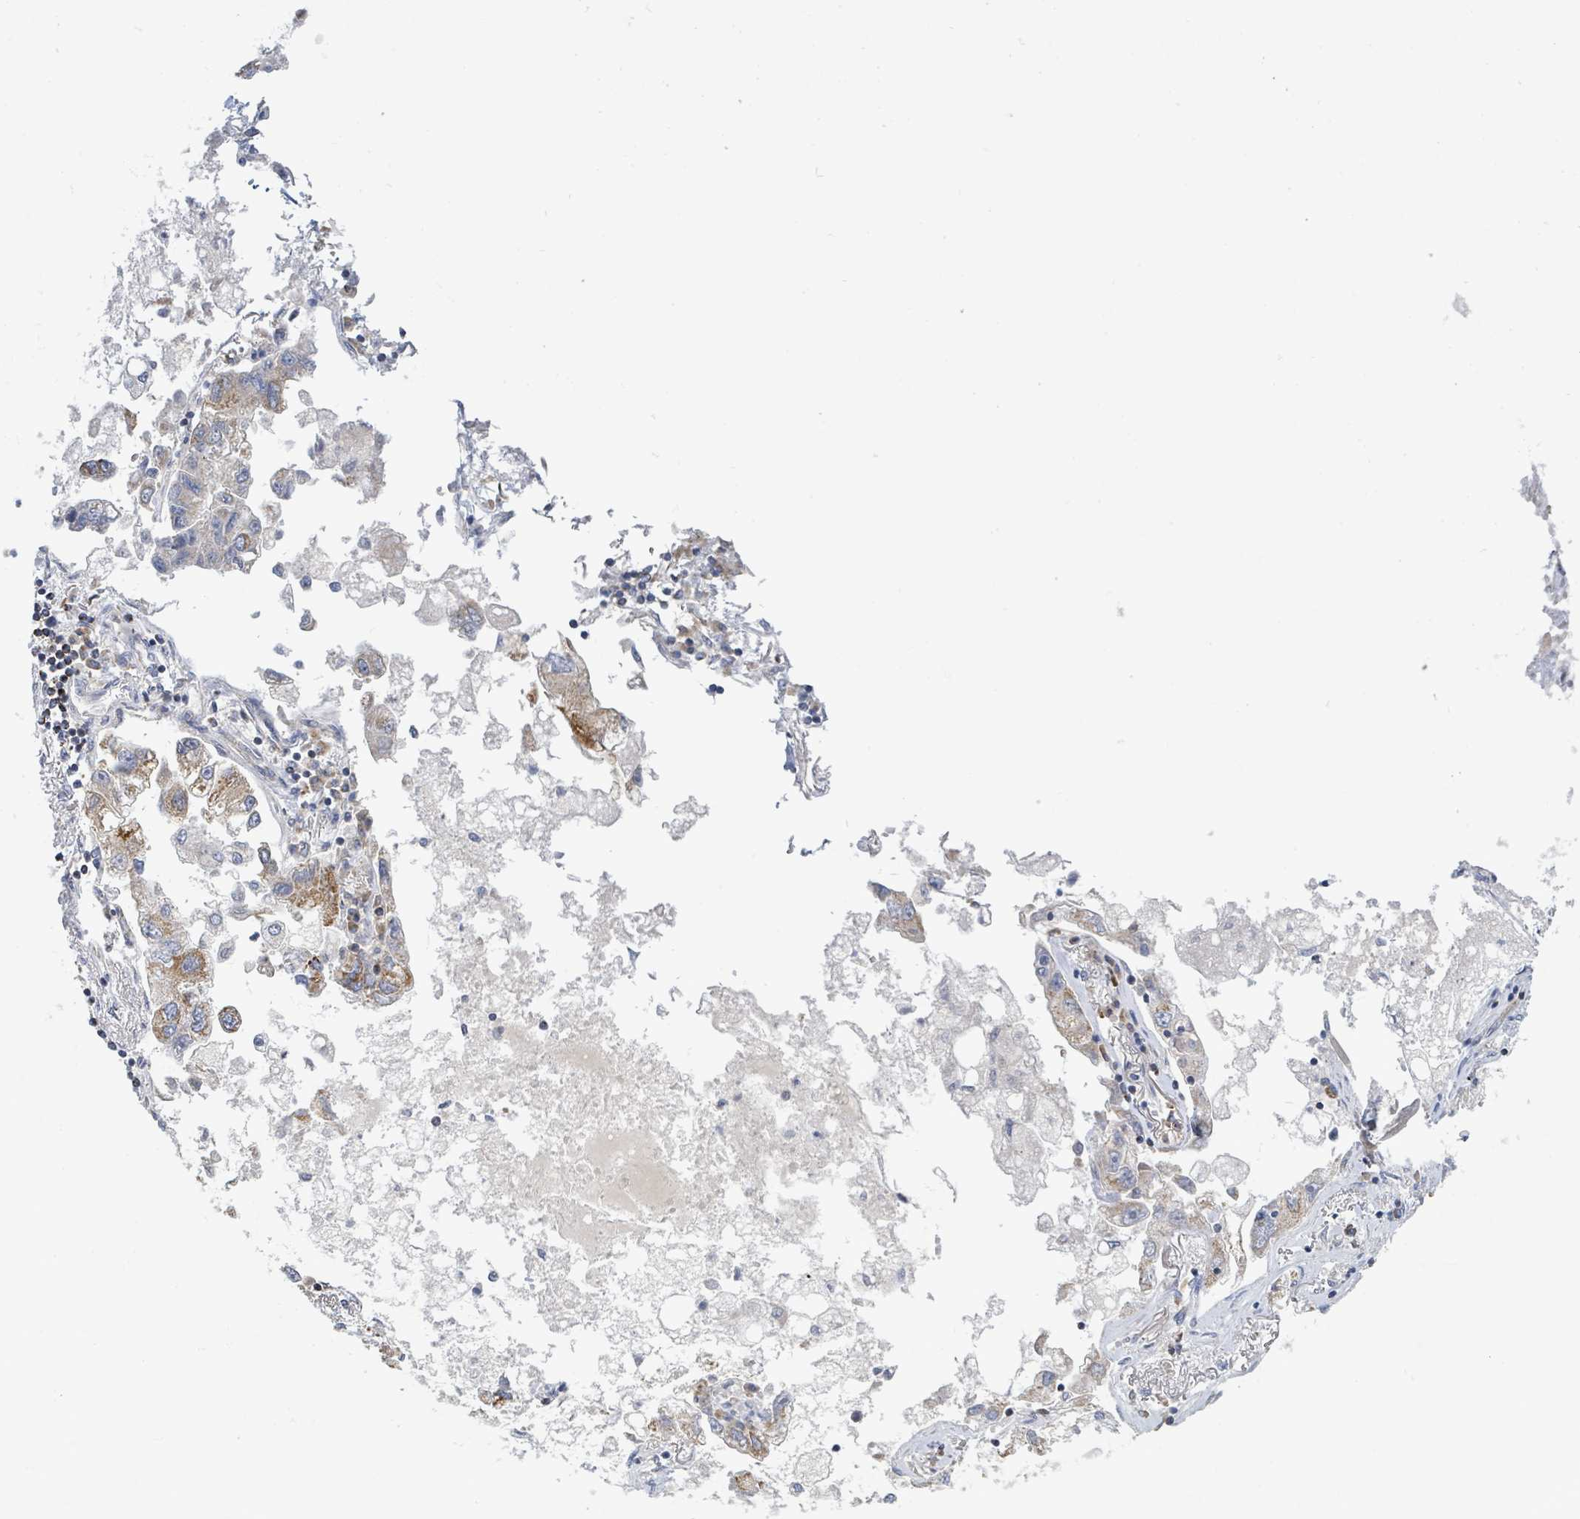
{"staining": {"intensity": "moderate", "quantity": "25%-75%", "location": "cytoplasmic/membranous"}, "tissue": "lung cancer", "cell_type": "Tumor cells", "image_type": "cancer", "snomed": [{"axis": "morphology", "description": "Adenocarcinoma, NOS"}, {"axis": "topography", "description": "Lung"}], "caption": "A brown stain shows moderate cytoplasmic/membranous expression of a protein in human adenocarcinoma (lung) tumor cells.", "gene": "SUCLG2", "patient": {"sex": "female", "age": 54}}